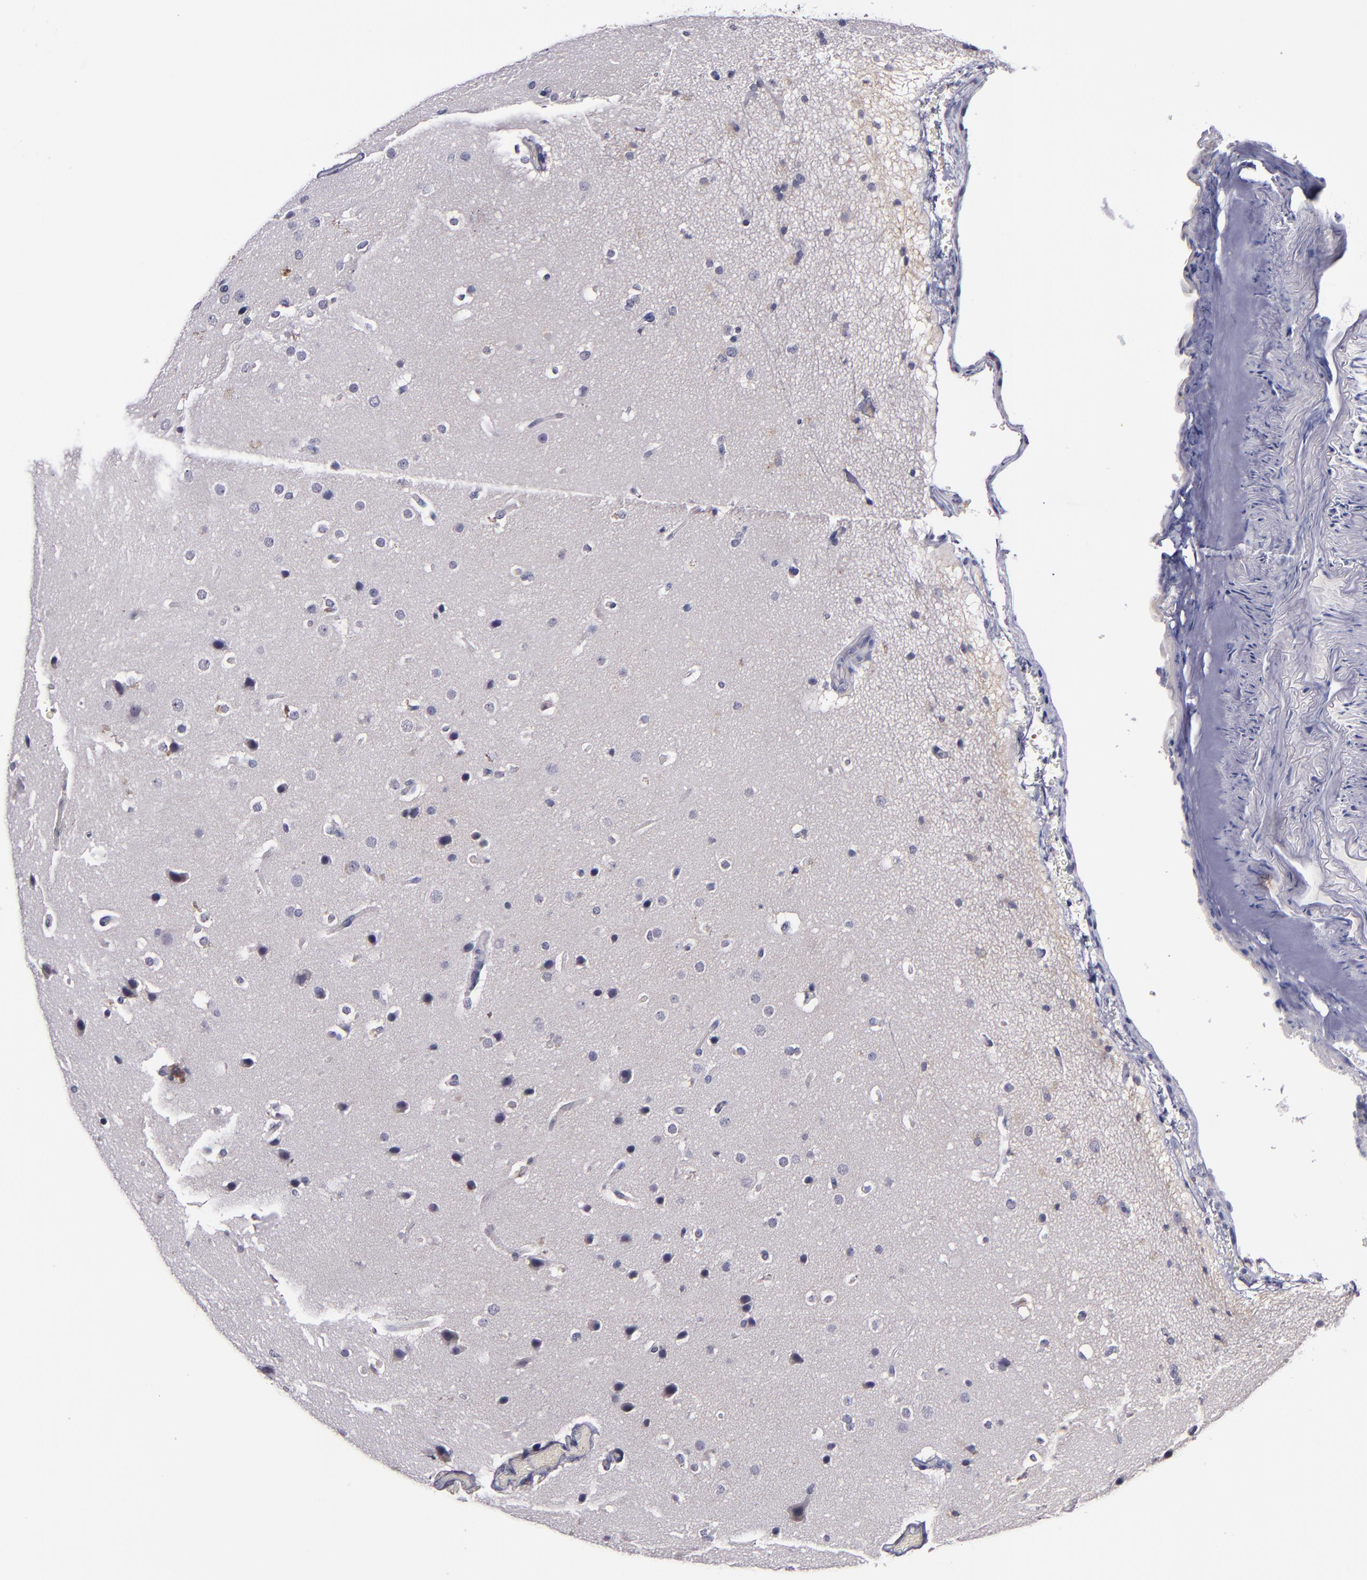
{"staining": {"intensity": "negative", "quantity": "none", "location": "none"}, "tissue": "glioma", "cell_type": "Tumor cells", "image_type": "cancer", "snomed": [{"axis": "morphology", "description": "Glioma, malignant, Low grade"}, {"axis": "topography", "description": "Cerebral cortex"}], "caption": "Micrograph shows no protein positivity in tumor cells of malignant low-grade glioma tissue.", "gene": "MFGE8", "patient": {"sex": "female", "age": 47}}